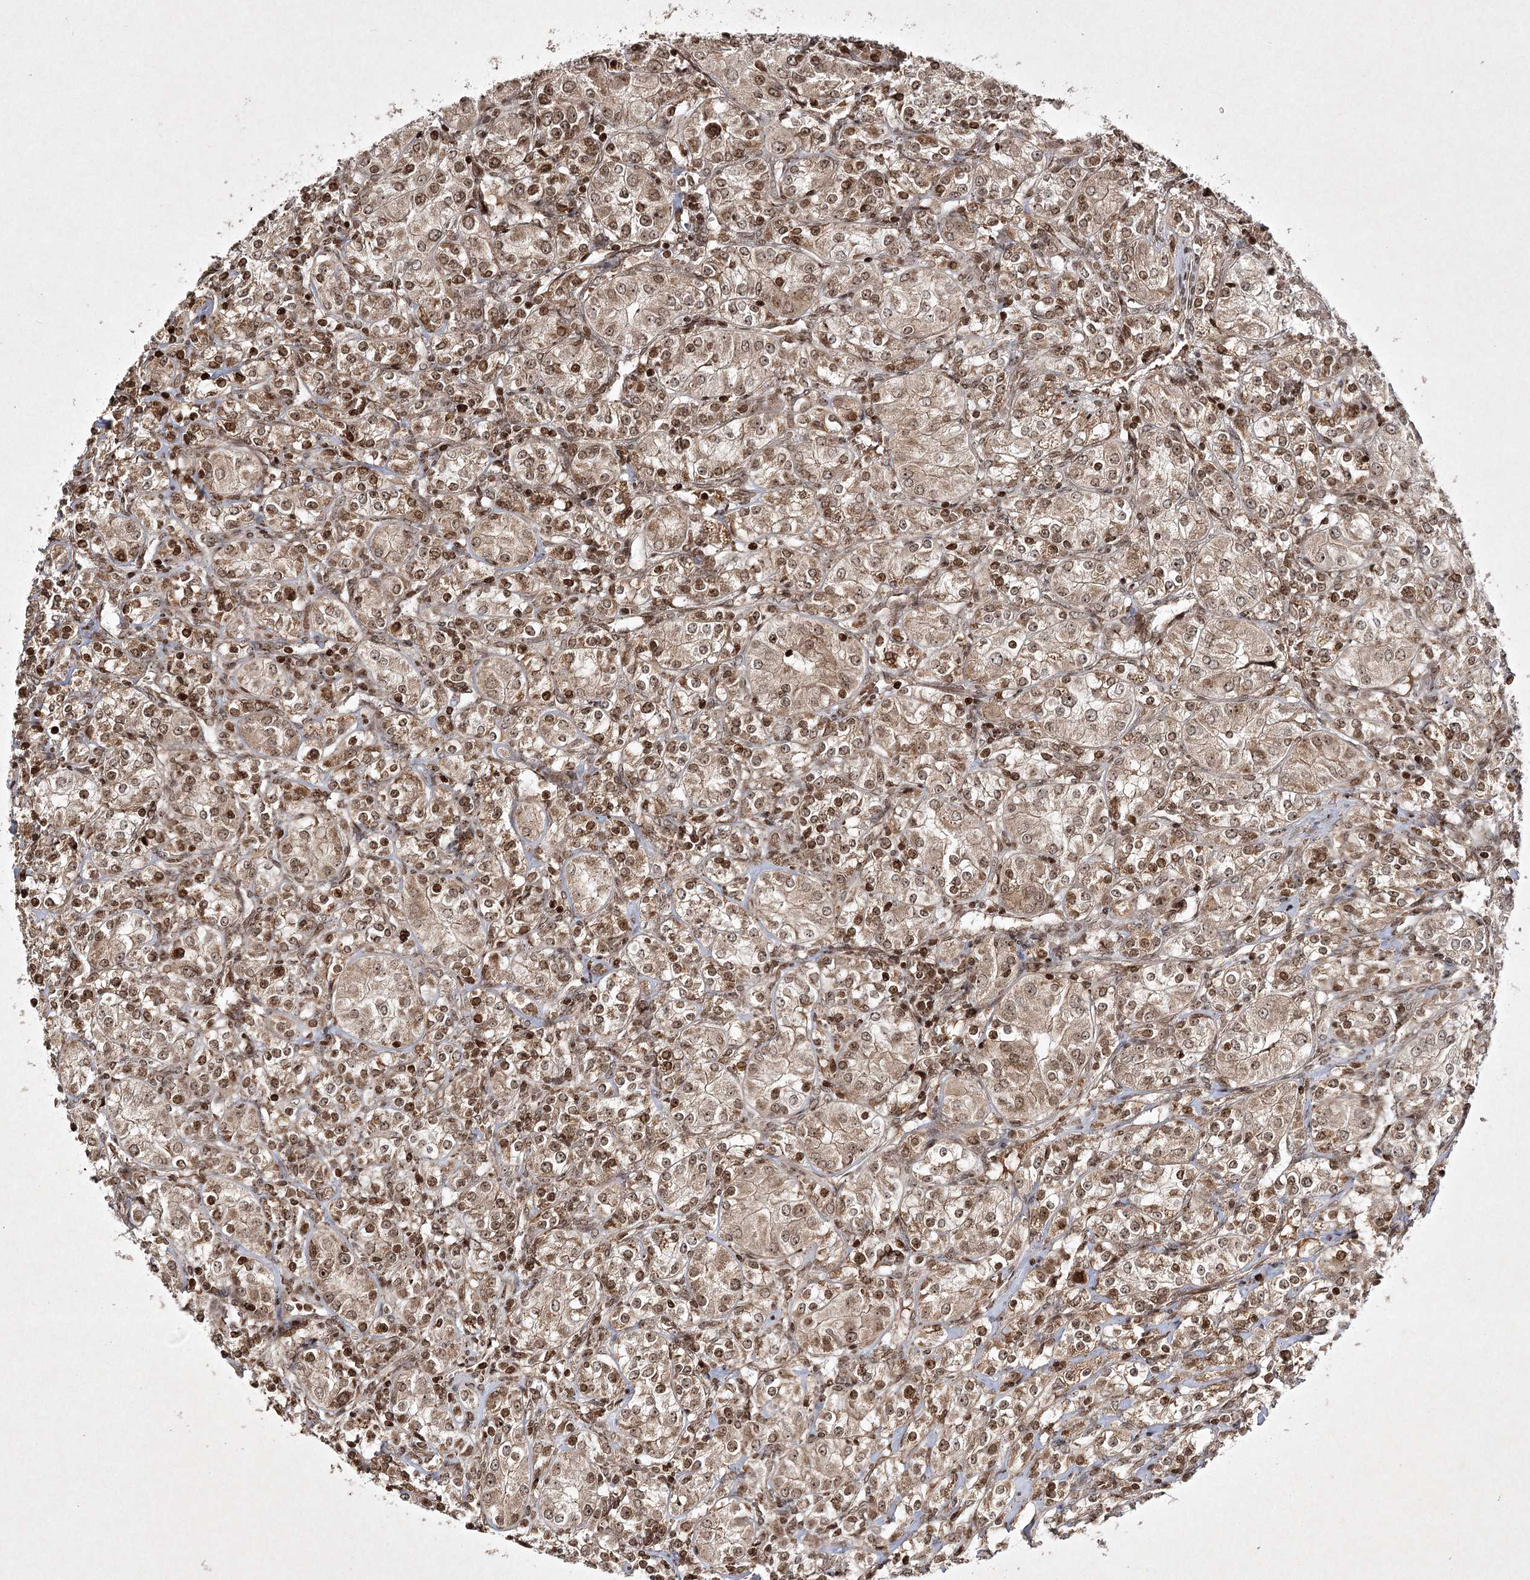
{"staining": {"intensity": "moderate", "quantity": ">75%", "location": "cytoplasmic/membranous,nuclear"}, "tissue": "renal cancer", "cell_type": "Tumor cells", "image_type": "cancer", "snomed": [{"axis": "morphology", "description": "Adenocarcinoma, NOS"}, {"axis": "topography", "description": "Kidney"}], "caption": "Protein expression by IHC shows moderate cytoplasmic/membranous and nuclear staining in about >75% of tumor cells in renal cancer.", "gene": "CARM1", "patient": {"sex": "male", "age": 77}}